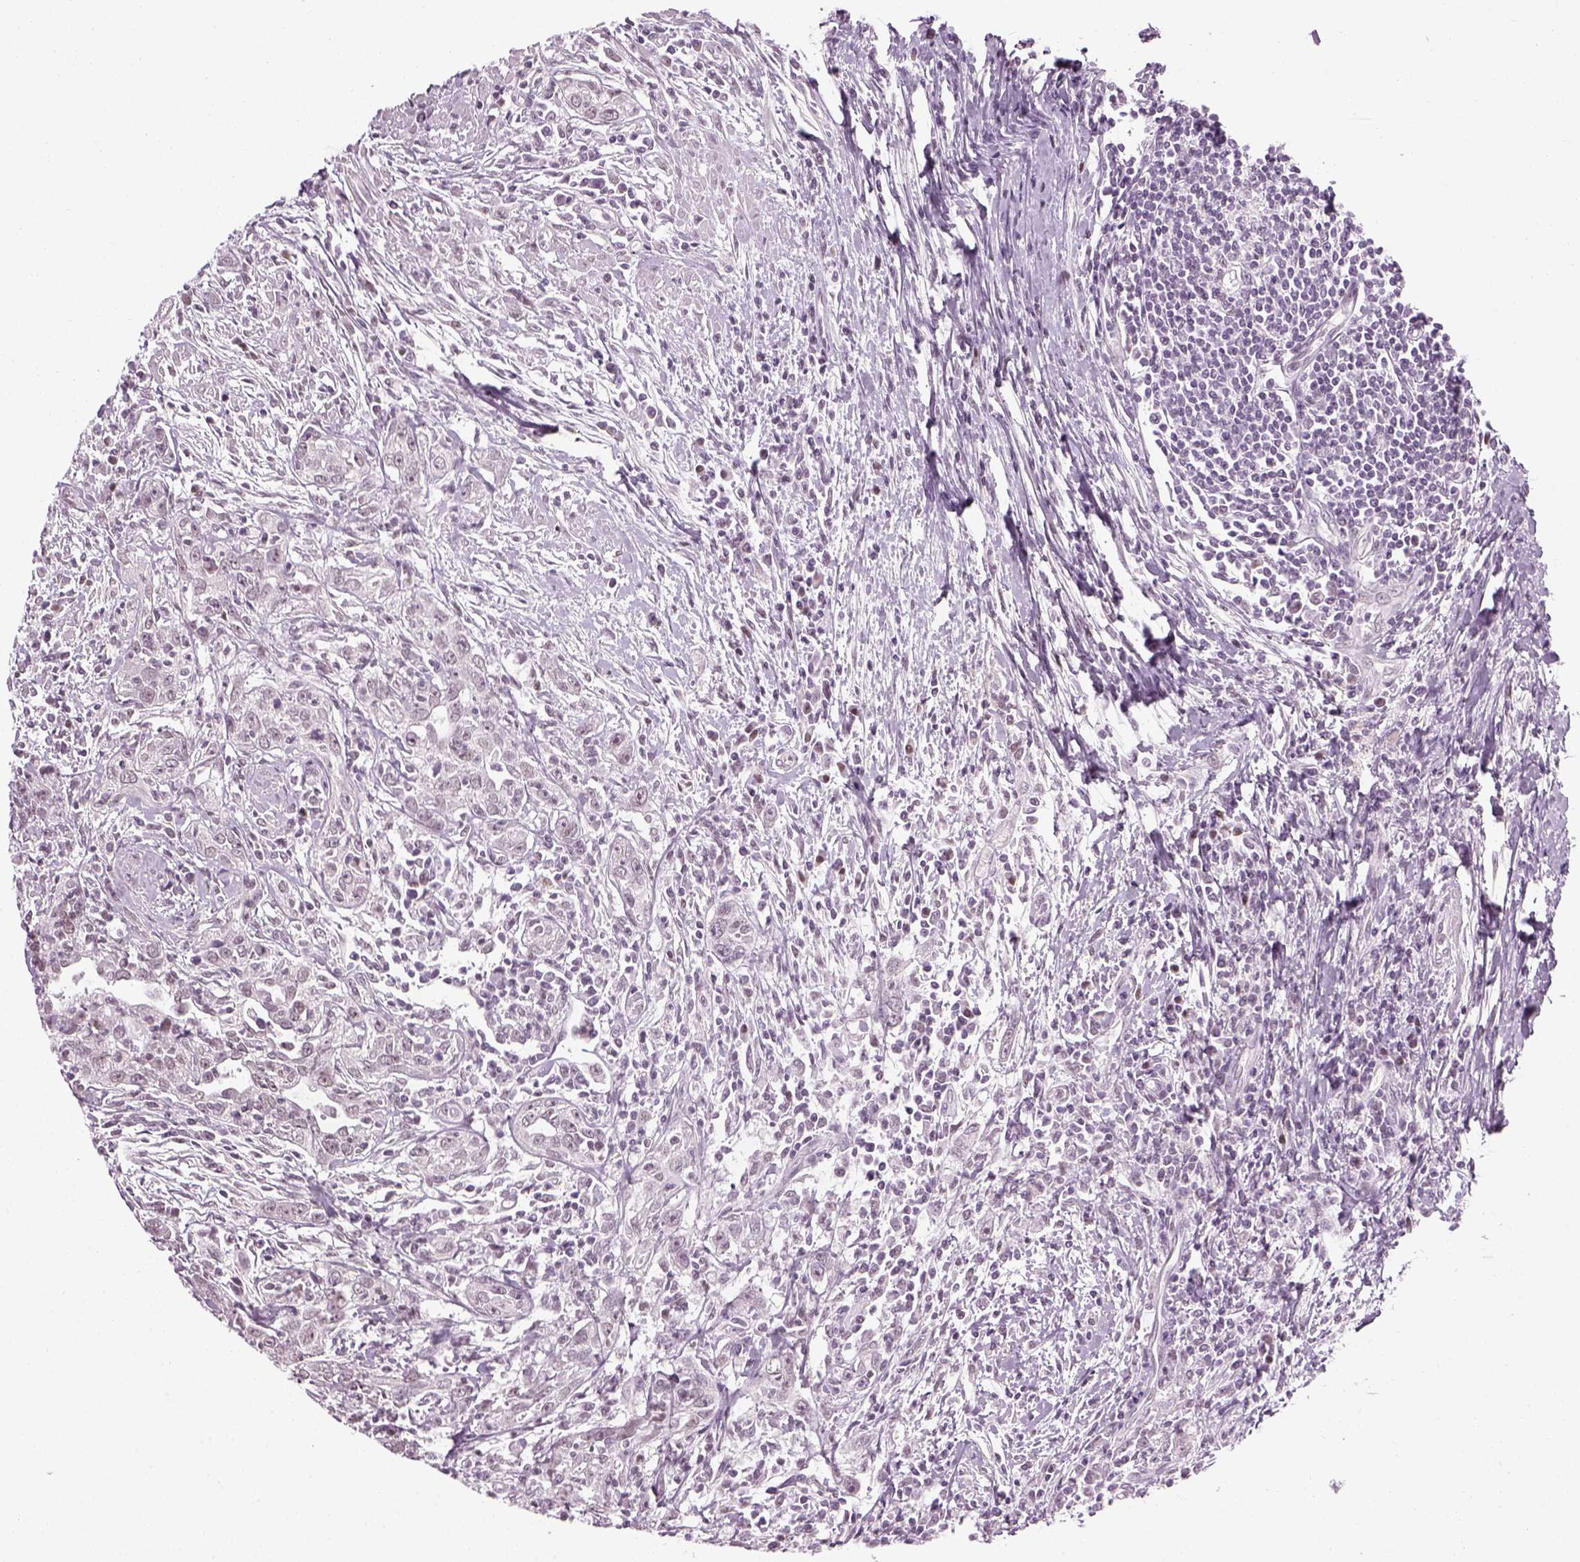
{"staining": {"intensity": "negative", "quantity": "none", "location": "none"}, "tissue": "urothelial cancer", "cell_type": "Tumor cells", "image_type": "cancer", "snomed": [{"axis": "morphology", "description": "Urothelial carcinoma, High grade"}, {"axis": "topography", "description": "Urinary bladder"}], "caption": "An image of urothelial cancer stained for a protein shows no brown staining in tumor cells.", "gene": "KCNG2", "patient": {"sex": "male", "age": 83}}